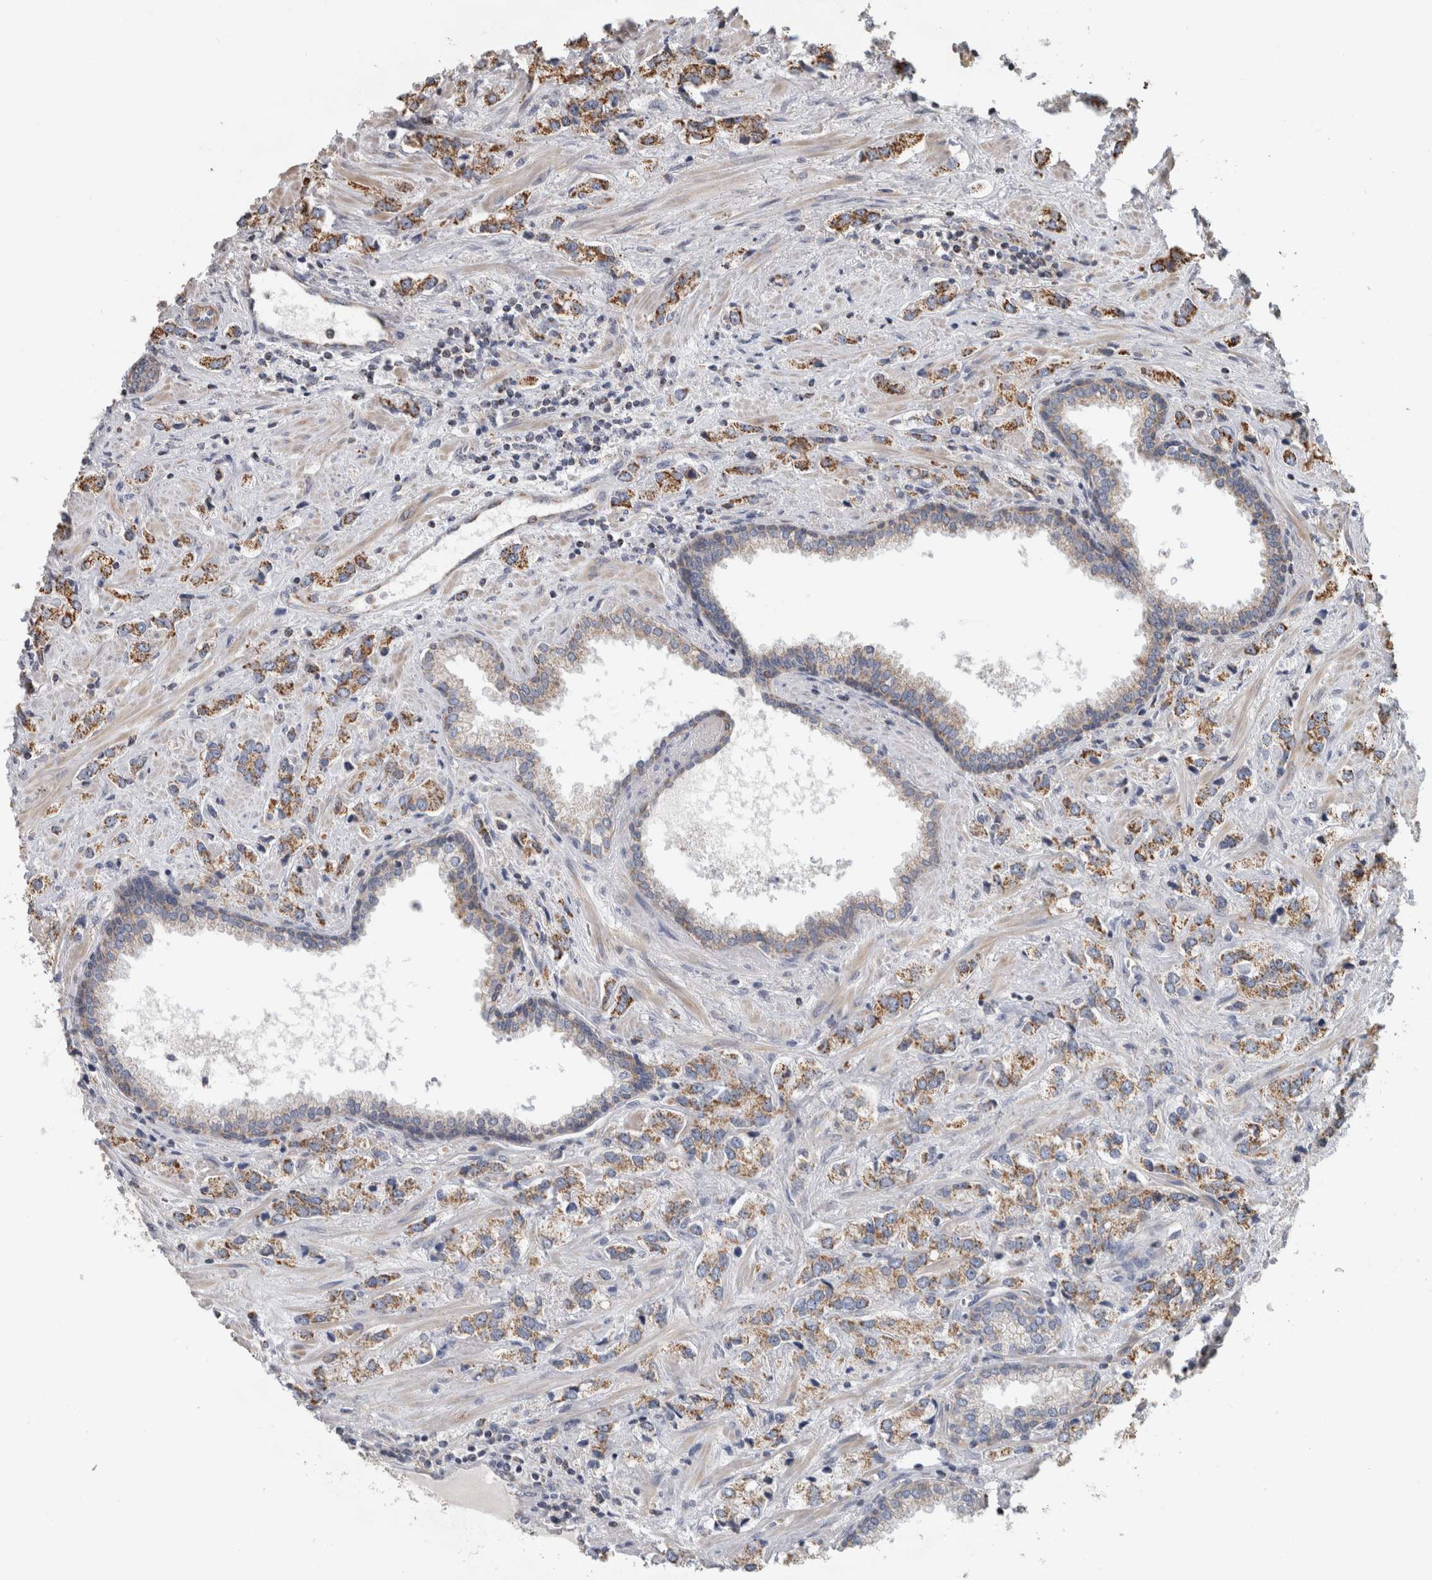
{"staining": {"intensity": "moderate", "quantity": ">75%", "location": "cytoplasmic/membranous"}, "tissue": "prostate cancer", "cell_type": "Tumor cells", "image_type": "cancer", "snomed": [{"axis": "morphology", "description": "Adenocarcinoma, High grade"}, {"axis": "topography", "description": "Prostate"}], "caption": "IHC image of neoplastic tissue: human adenocarcinoma (high-grade) (prostate) stained using immunohistochemistry reveals medium levels of moderate protein expression localized specifically in the cytoplasmic/membranous of tumor cells, appearing as a cytoplasmic/membranous brown color.", "gene": "ST8SIA1", "patient": {"sex": "male", "age": 66}}